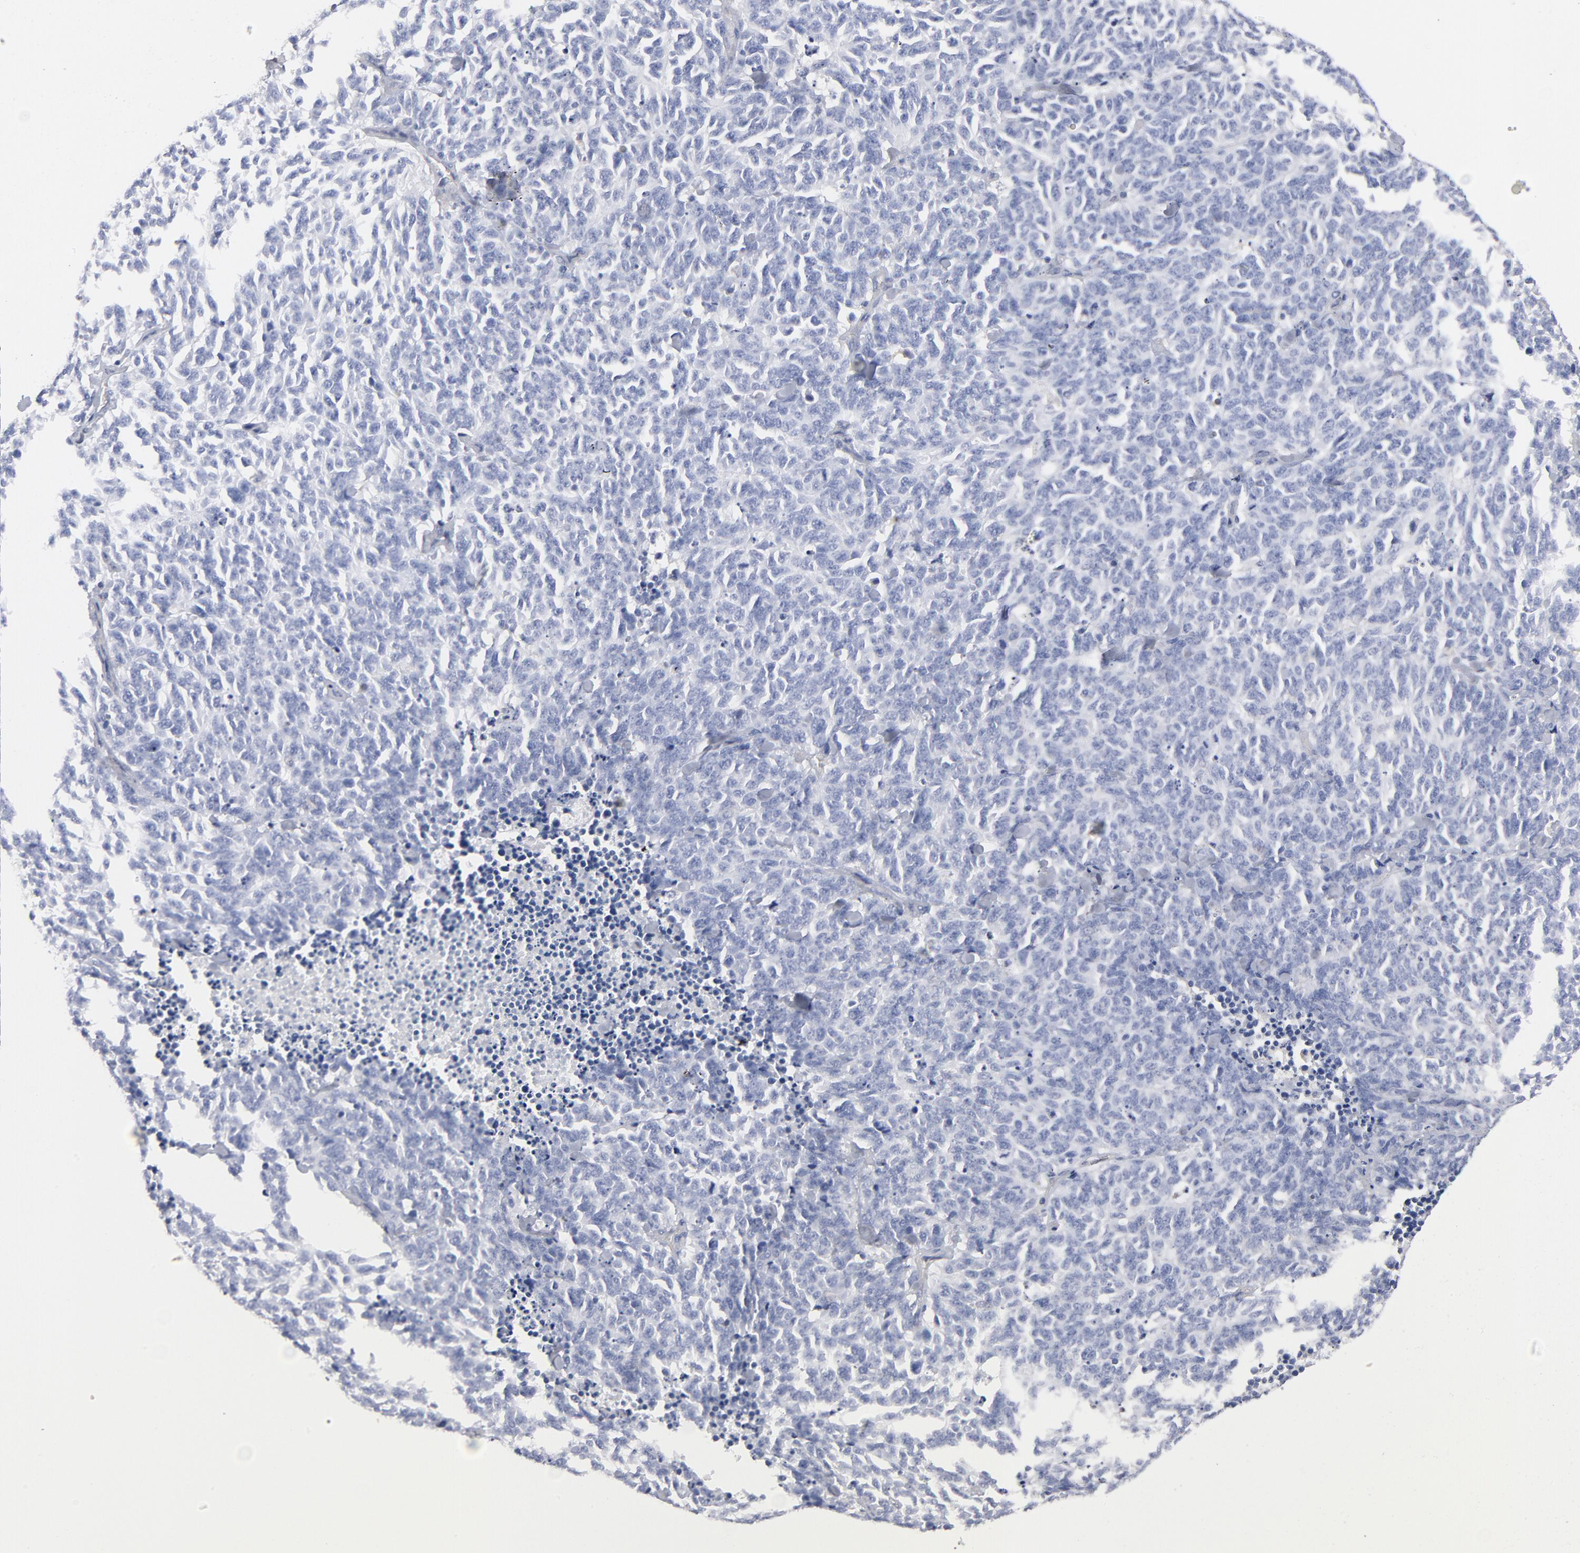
{"staining": {"intensity": "negative", "quantity": "none", "location": "none"}, "tissue": "lung cancer", "cell_type": "Tumor cells", "image_type": "cancer", "snomed": [{"axis": "morphology", "description": "Neoplasm, malignant, NOS"}, {"axis": "topography", "description": "Lung"}], "caption": "Lung cancer was stained to show a protein in brown. There is no significant positivity in tumor cells.", "gene": "ARRB1", "patient": {"sex": "female", "age": 58}}